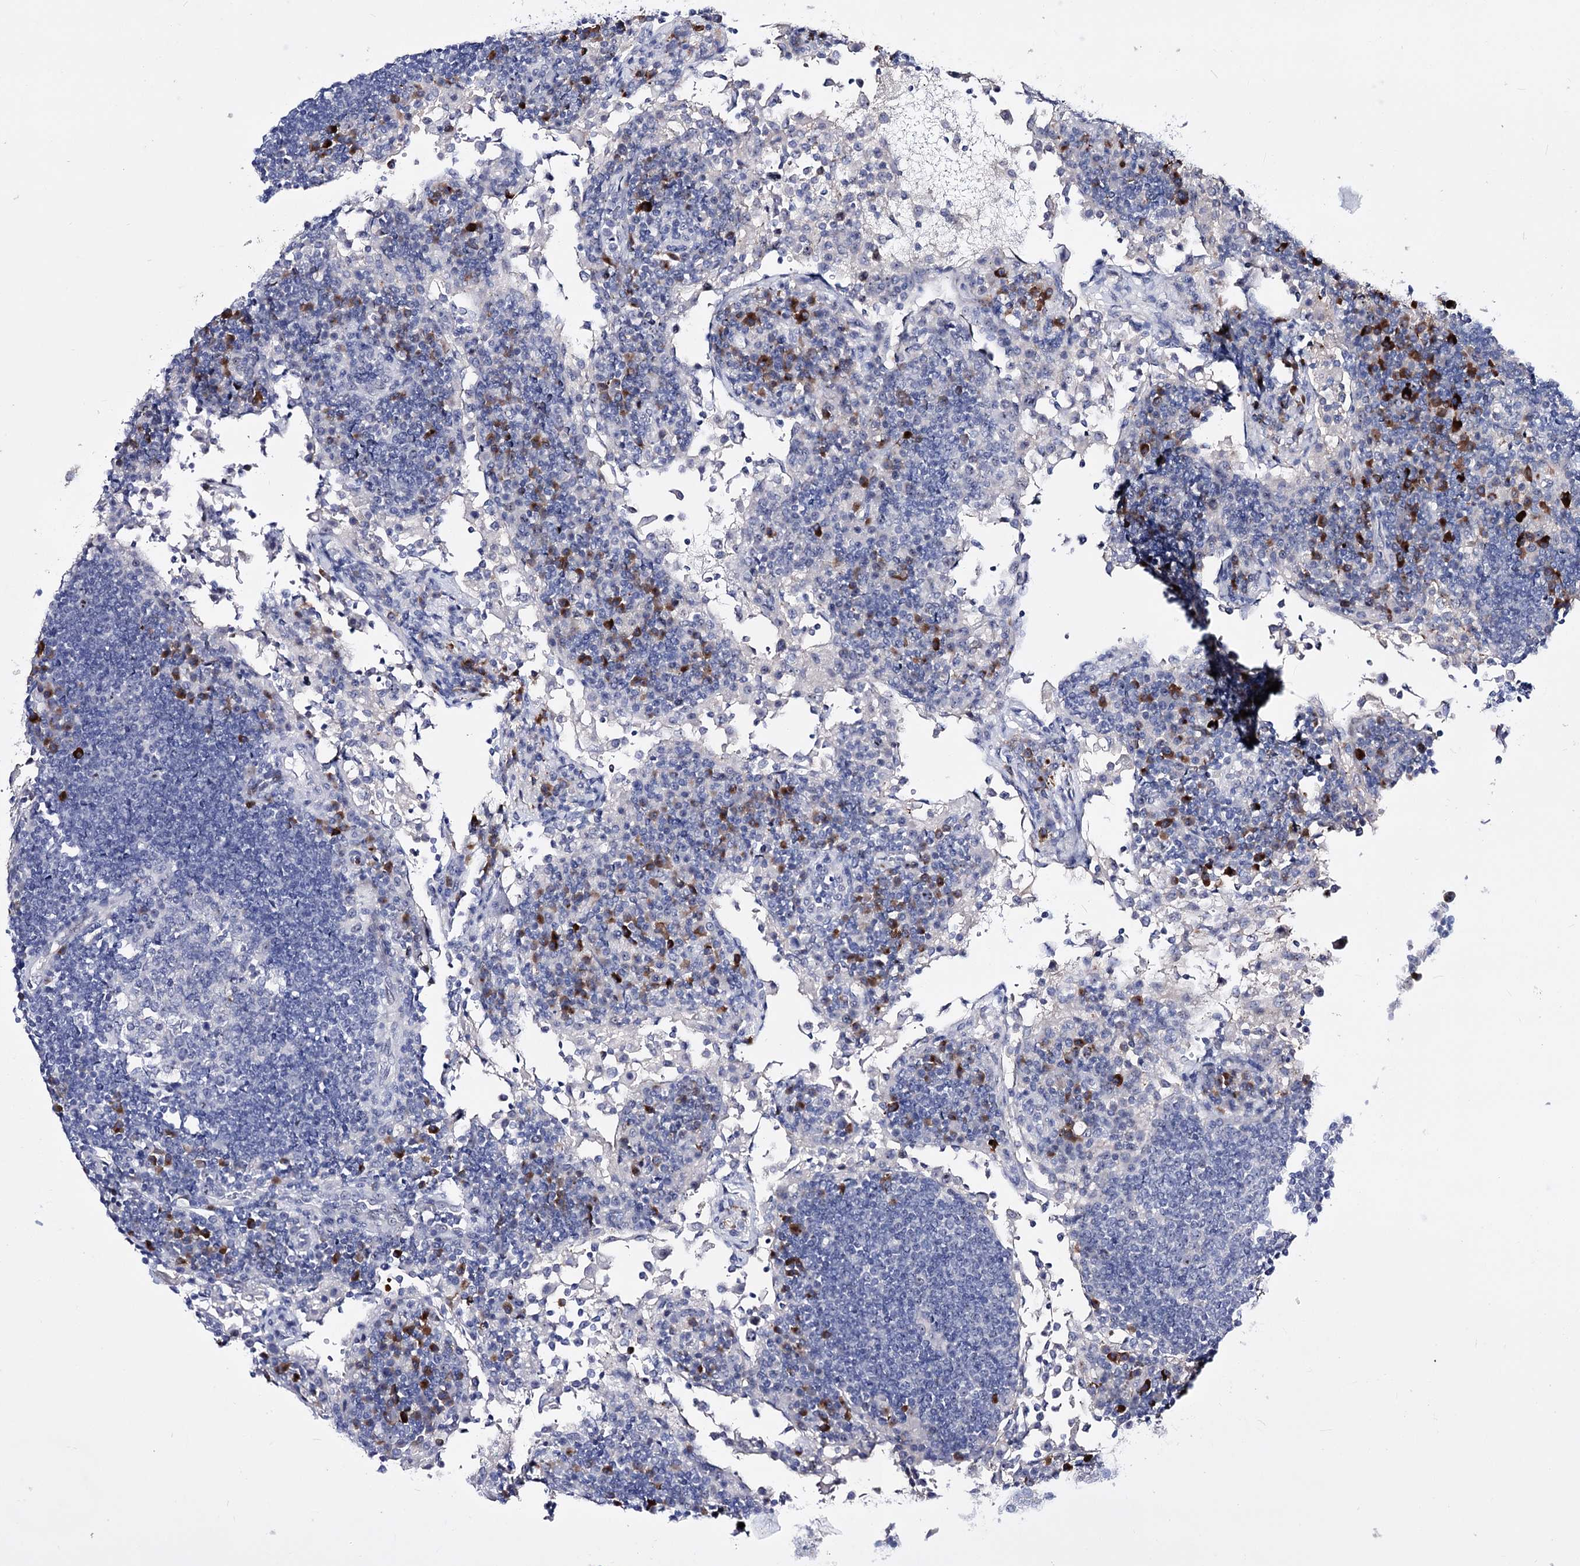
{"staining": {"intensity": "negative", "quantity": "none", "location": "none"}, "tissue": "lymph node", "cell_type": "Germinal center cells", "image_type": "normal", "snomed": [{"axis": "morphology", "description": "Normal tissue, NOS"}, {"axis": "topography", "description": "Lymph node"}], "caption": "Immunohistochemistry (IHC) micrograph of benign lymph node: lymph node stained with DAB demonstrates no significant protein positivity in germinal center cells.", "gene": "PCGF5", "patient": {"sex": "female", "age": 53}}